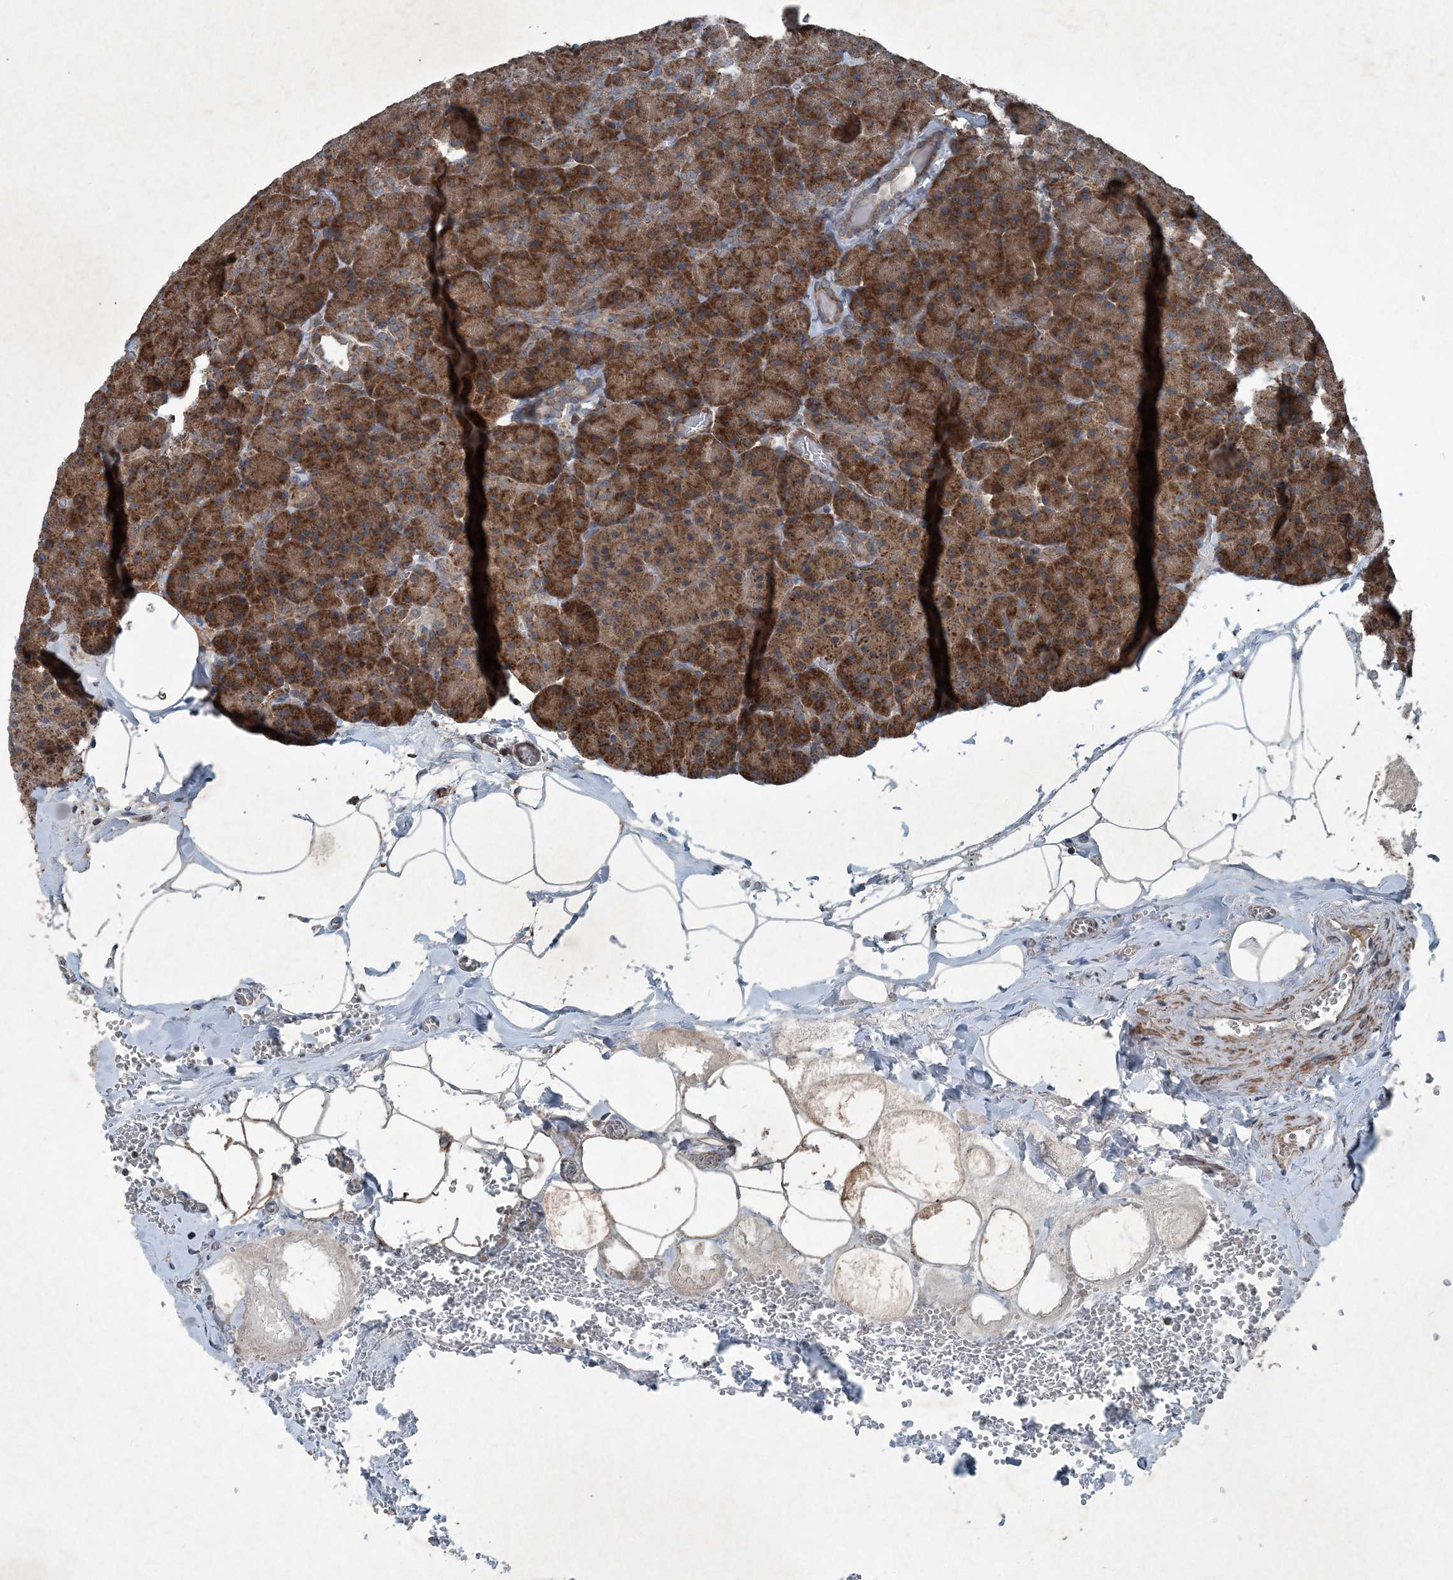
{"staining": {"intensity": "strong", "quantity": ">75%", "location": "cytoplasmic/membranous"}, "tissue": "pancreas", "cell_type": "Exocrine glandular cells", "image_type": "normal", "snomed": [{"axis": "morphology", "description": "Normal tissue, NOS"}, {"axis": "morphology", "description": "Carcinoid, malignant, NOS"}, {"axis": "topography", "description": "Pancreas"}], "caption": "Immunohistochemical staining of normal human pancreas shows high levels of strong cytoplasmic/membranous expression in approximately >75% of exocrine glandular cells. Immunohistochemistry (ihc) stains the protein in brown and the nuclei are stained blue.", "gene": "NDUFA2", "patient": {"sex": "female", "age": 35}}